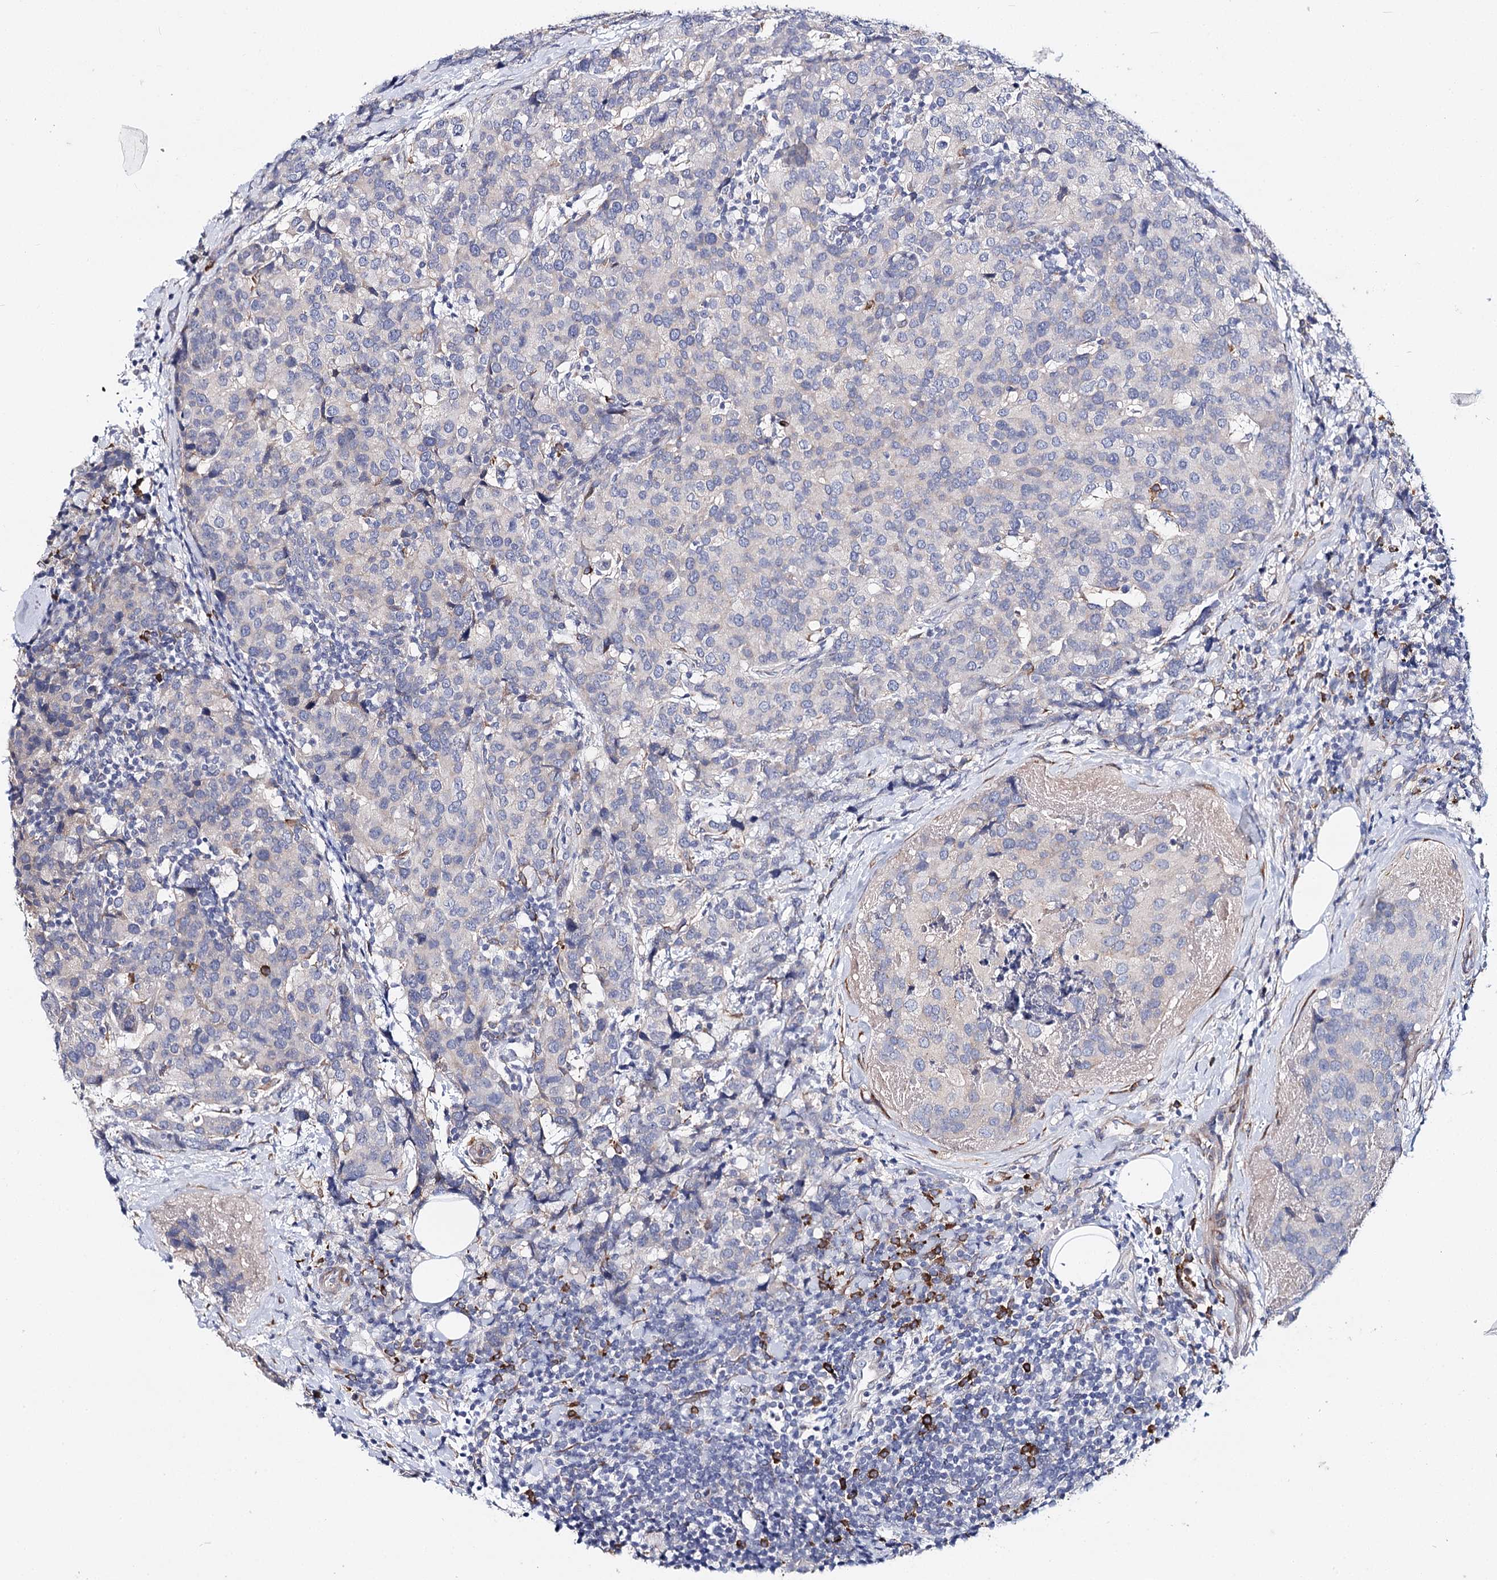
{"staining": {"intensity": "negative", "quantity": "none", "location": "none"}, "tissue": "breast cancer", "cell_type": "Tumor cells", "image_type": "cancer", "snomed": [{"axis": "morphology", "description": "Lobular carcinoma"}, {"axis": "topography", "description": "Breast"}], "caption": "DAB immunohistochemical staining of human breast lobular carcinoma demonstrates no significant staining in tumor cells.", "gene": "TEX12", "patient": {"sex": "female", "age": 59}}